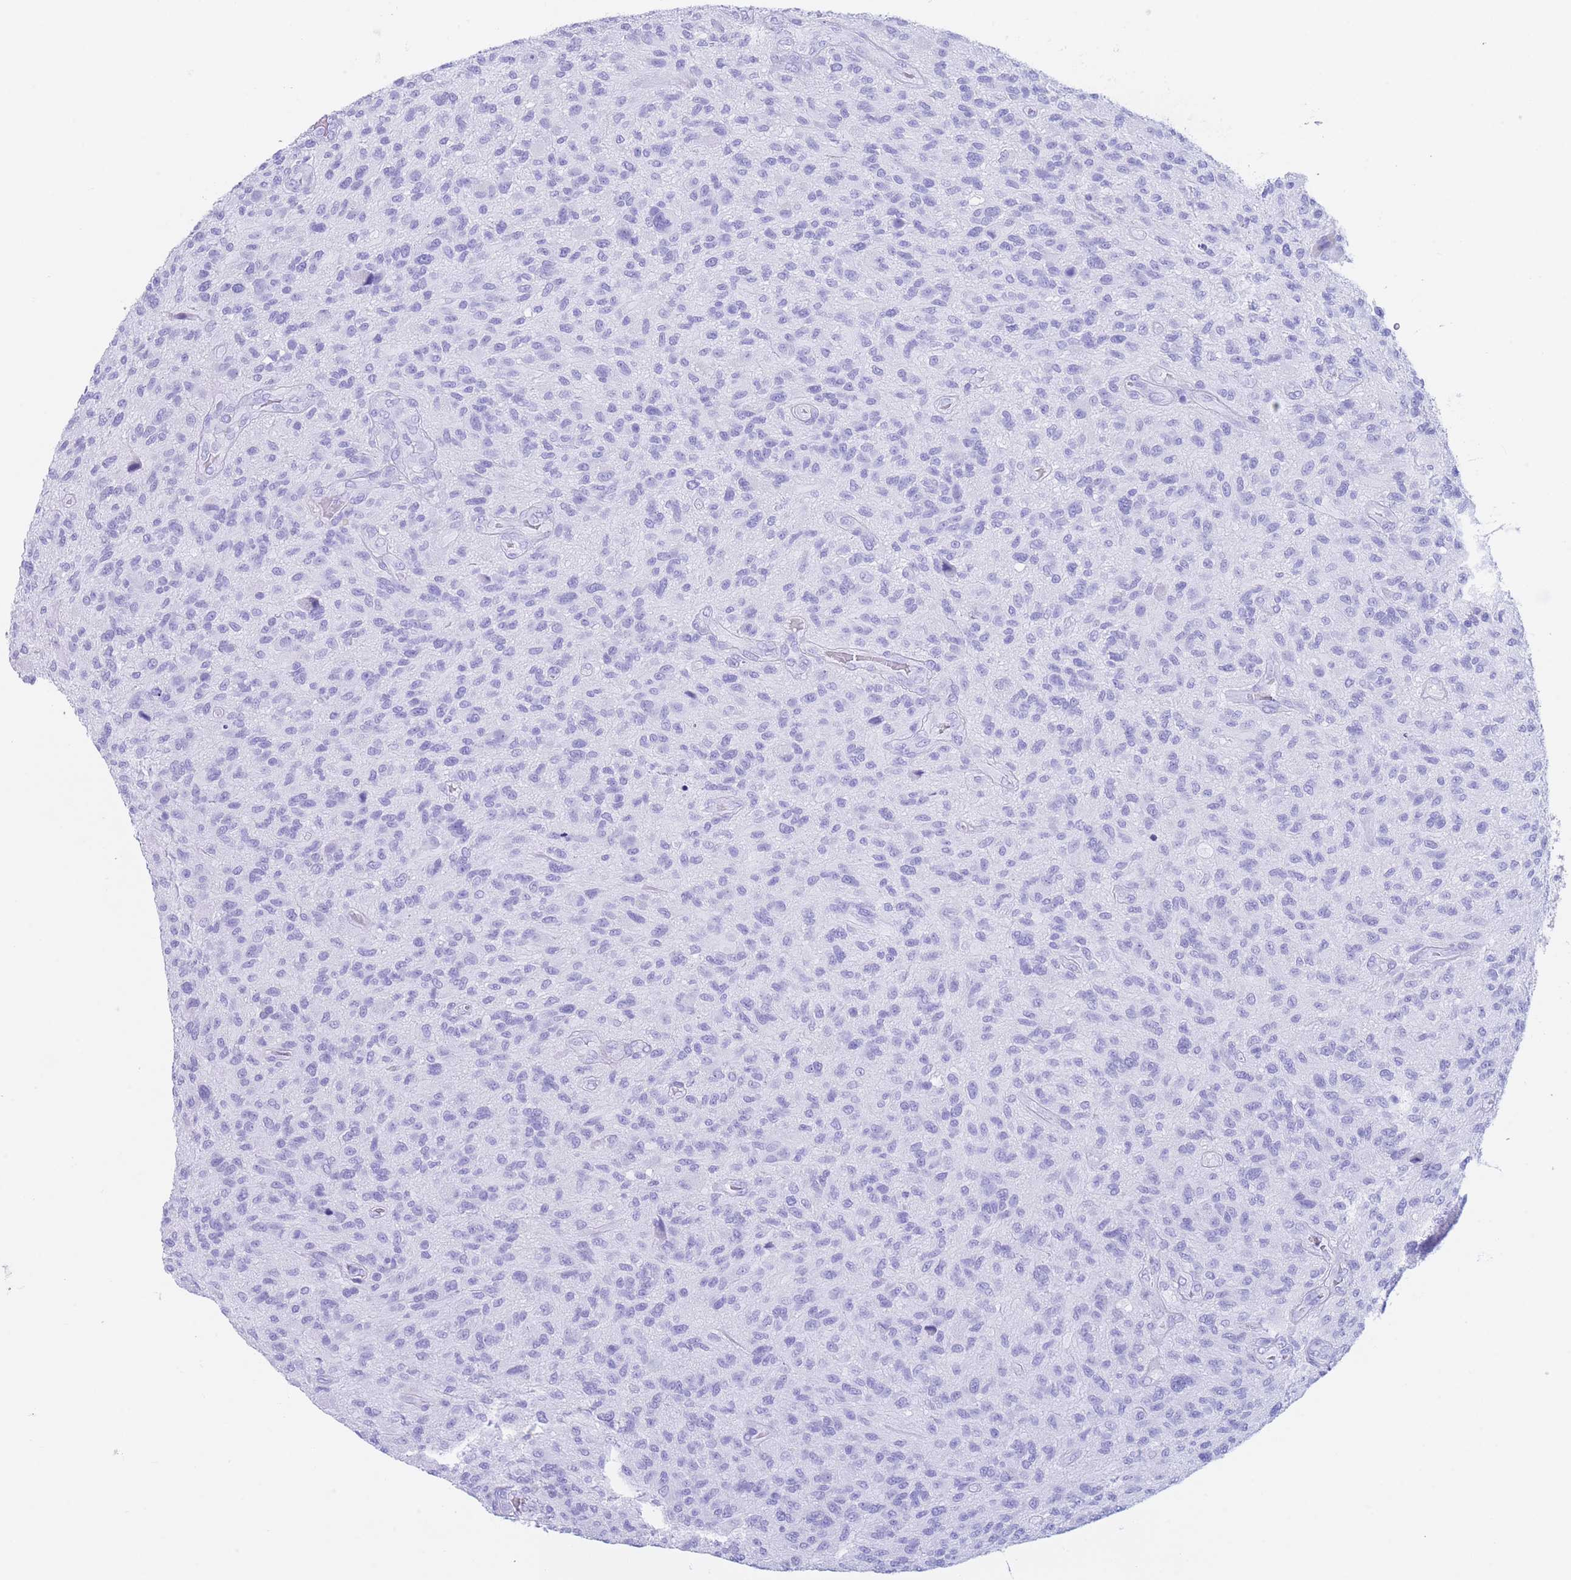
{"staining": {"intensity": "negative", "quantity": "none", "location": "none"}, "tissue": "glioma", "cell_type": "Tumor cells", "image_type": "cancer", "snomed": [{"axis": "morphology", "description": "Glioma, malignant, High grade"}, {"axis": "topography", "description": "Brain"}], "caption": "The image displays no staining of tumor cells in malignant glioma (high-grade). The staining was performed using DAB (3,3'-diaminobenzidine) to visualize the protein expression in brown, while the nuclei were stained in blue with hematoxylin (Magnification: 20x).", "gene": "SLCO1B3", "patient": {"sex": "male", "age": 47}}